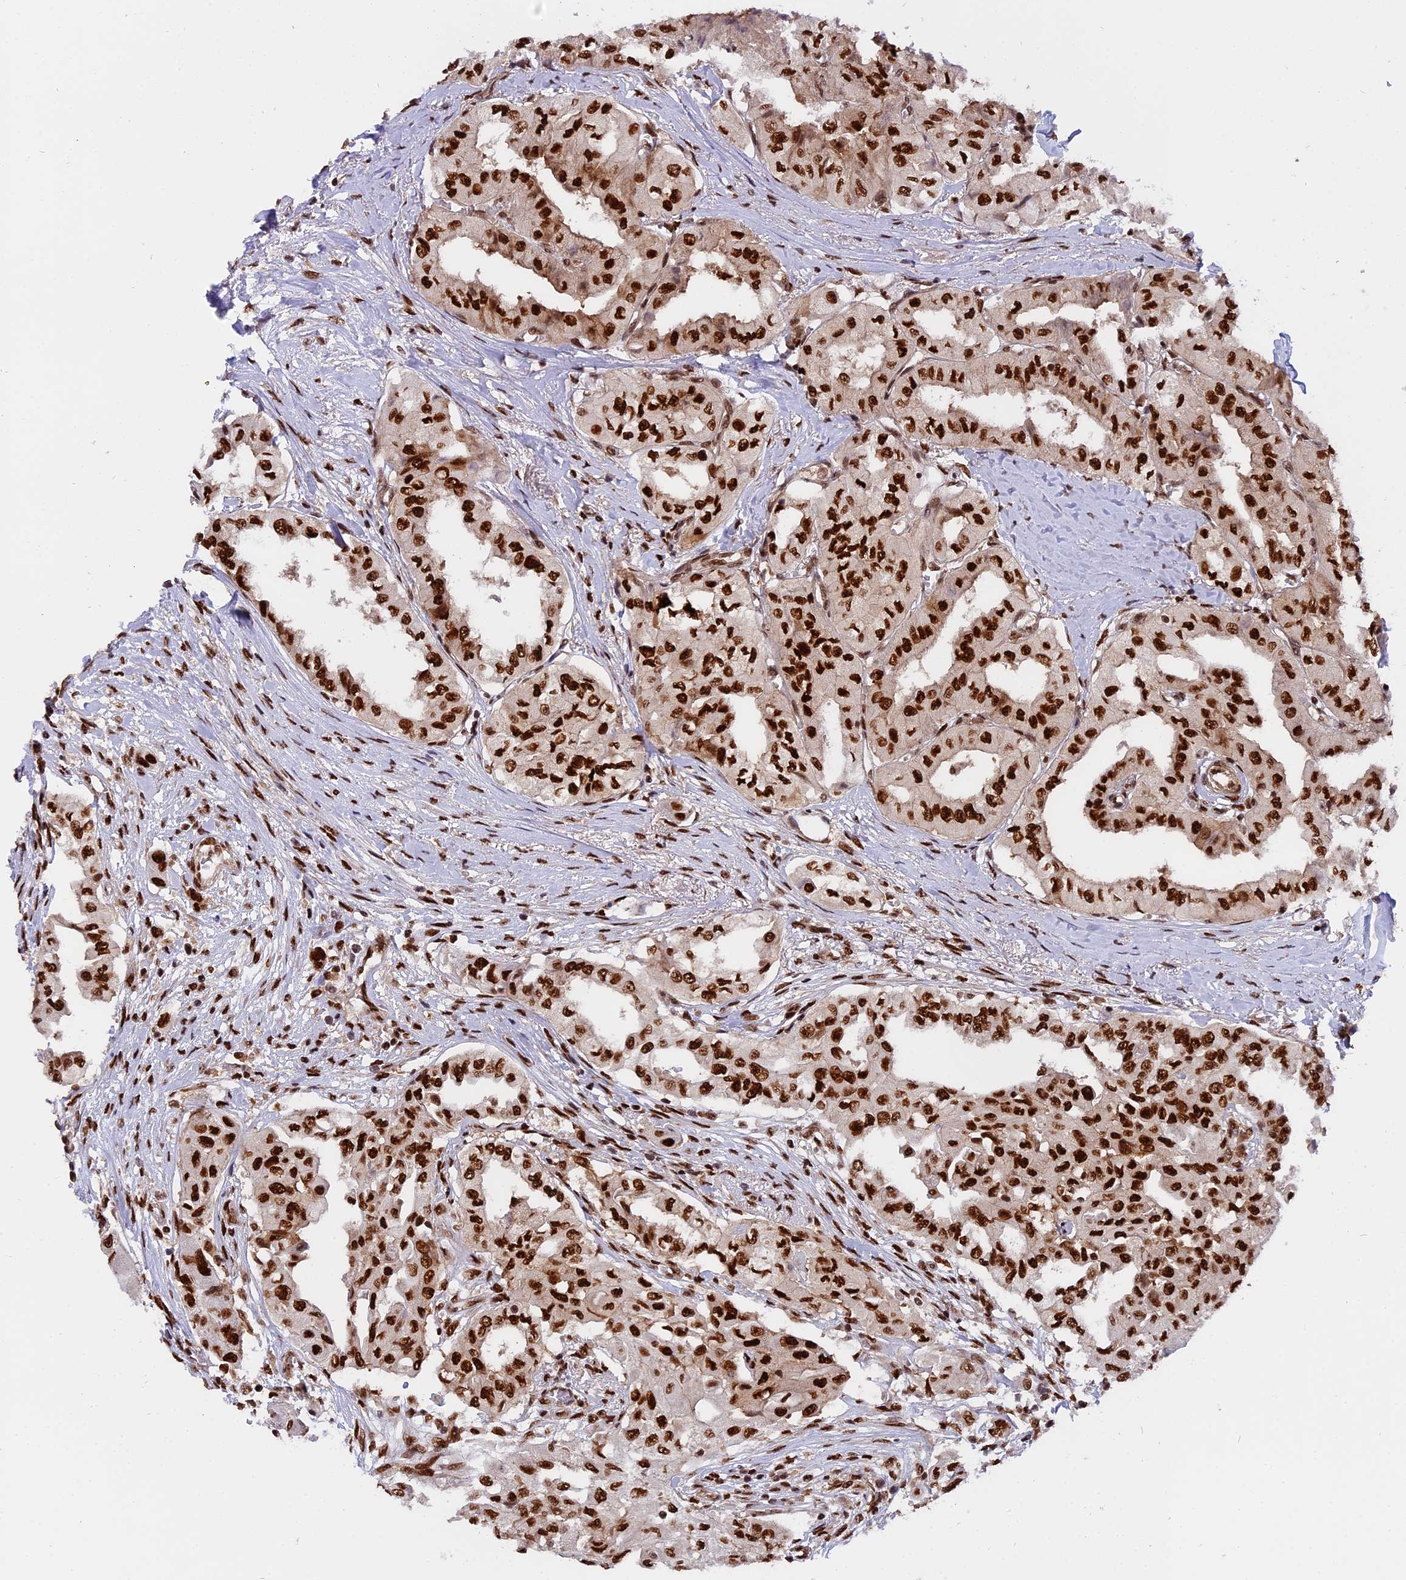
{"staining": {"intensity": "strong", "quantity": ">75%", "location": "nuclear"}, "tissue": "thyroid cancer", "cell_type": "Tumor cells", "image_type": "cancer", "snomed": [{"axis": "morphology", "description": "Papillary adenocarcinoma, NOS"}, {"axis": "topography", "description": "Thyroid gland"}], "caption": "Thyroid cancer (papillary adenocarcinoma) was stained to show a protein in brown. There is high levels of strong nuclear positivity in about >75% of tumor cells.", "gene": "RAMAC", "patient": {"sex": "female", "age": 59}}